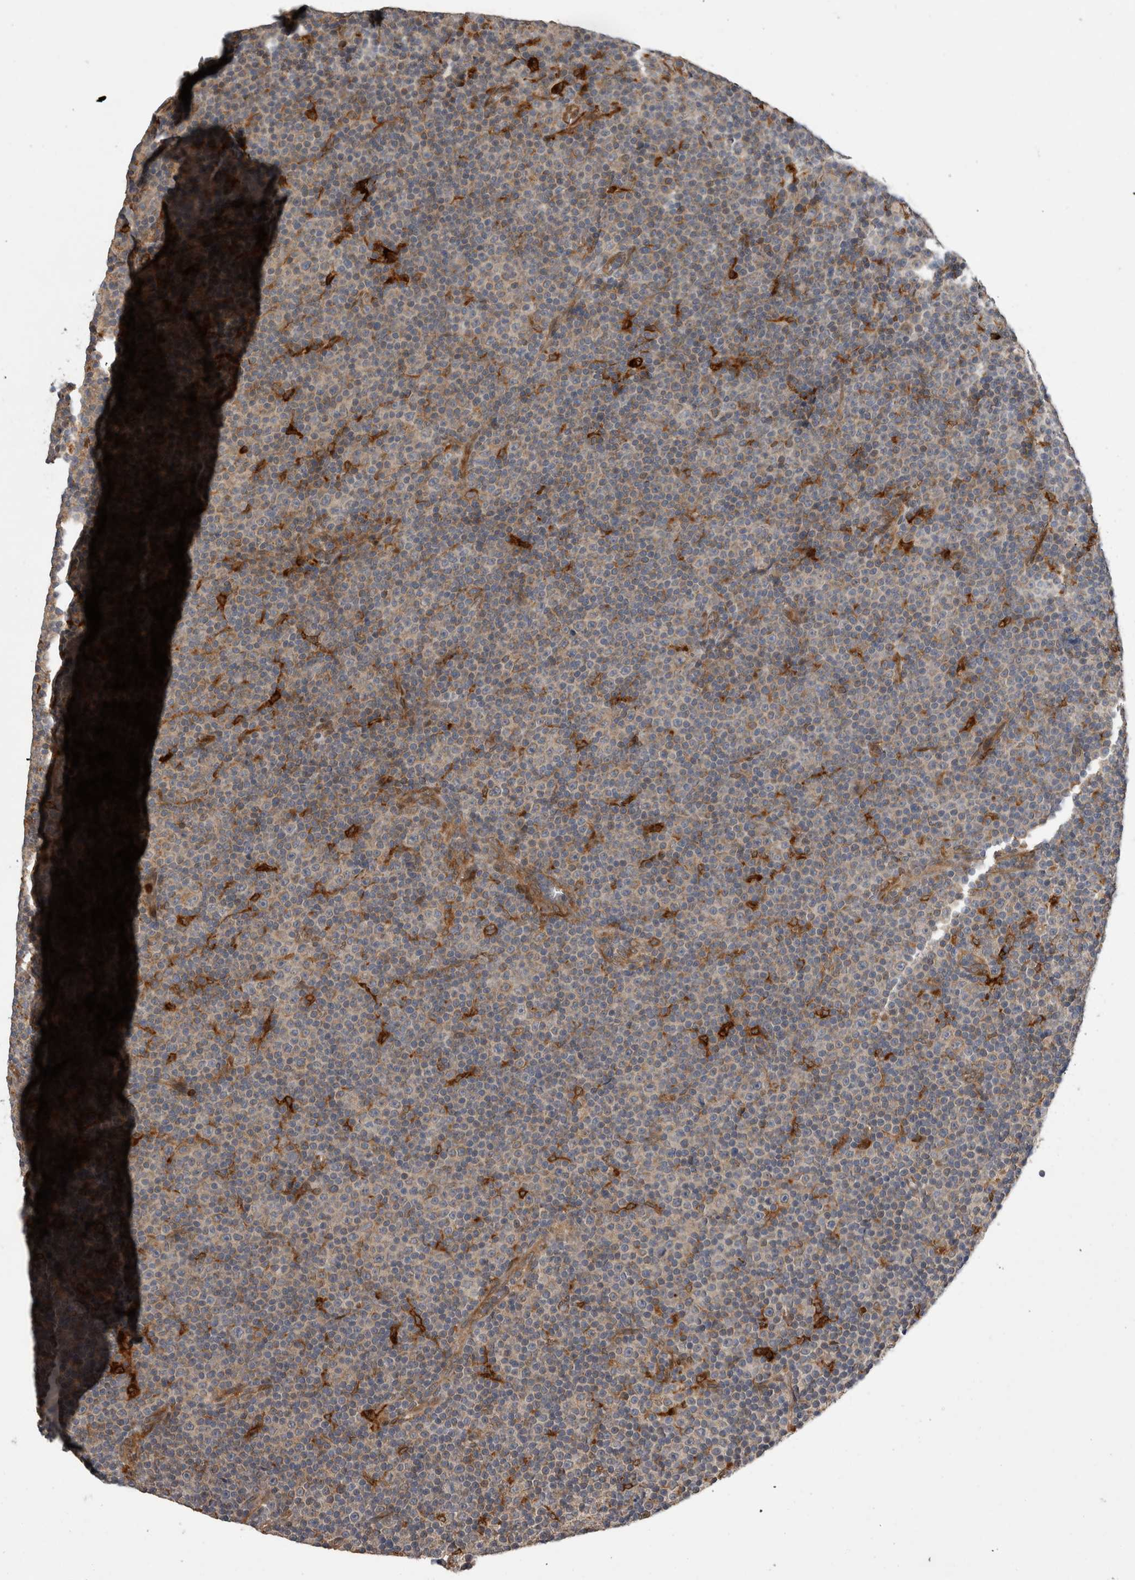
{"staining": {"intensity": "weak", "quantity": "25%-75%", "location": "cytoplasmic/membranous"}, "tissue": "lymphoma", "cell_type": "Tumor cells", "image_type": "cancer", "snomed": [{"axis": "morphology", "description": "Malignant lymphoma, non-Hodgkin's type, Low grade"}, {"axis": "topography", "description": "Lymph node"}], "caption": "Human low-grade malignant lymphoma, non-Hodgkin's type stained with a protein marker exhibits weak staining in tumor cells.", "gene": "APOL2", "patient": {"sex": "female", "age": 67}}